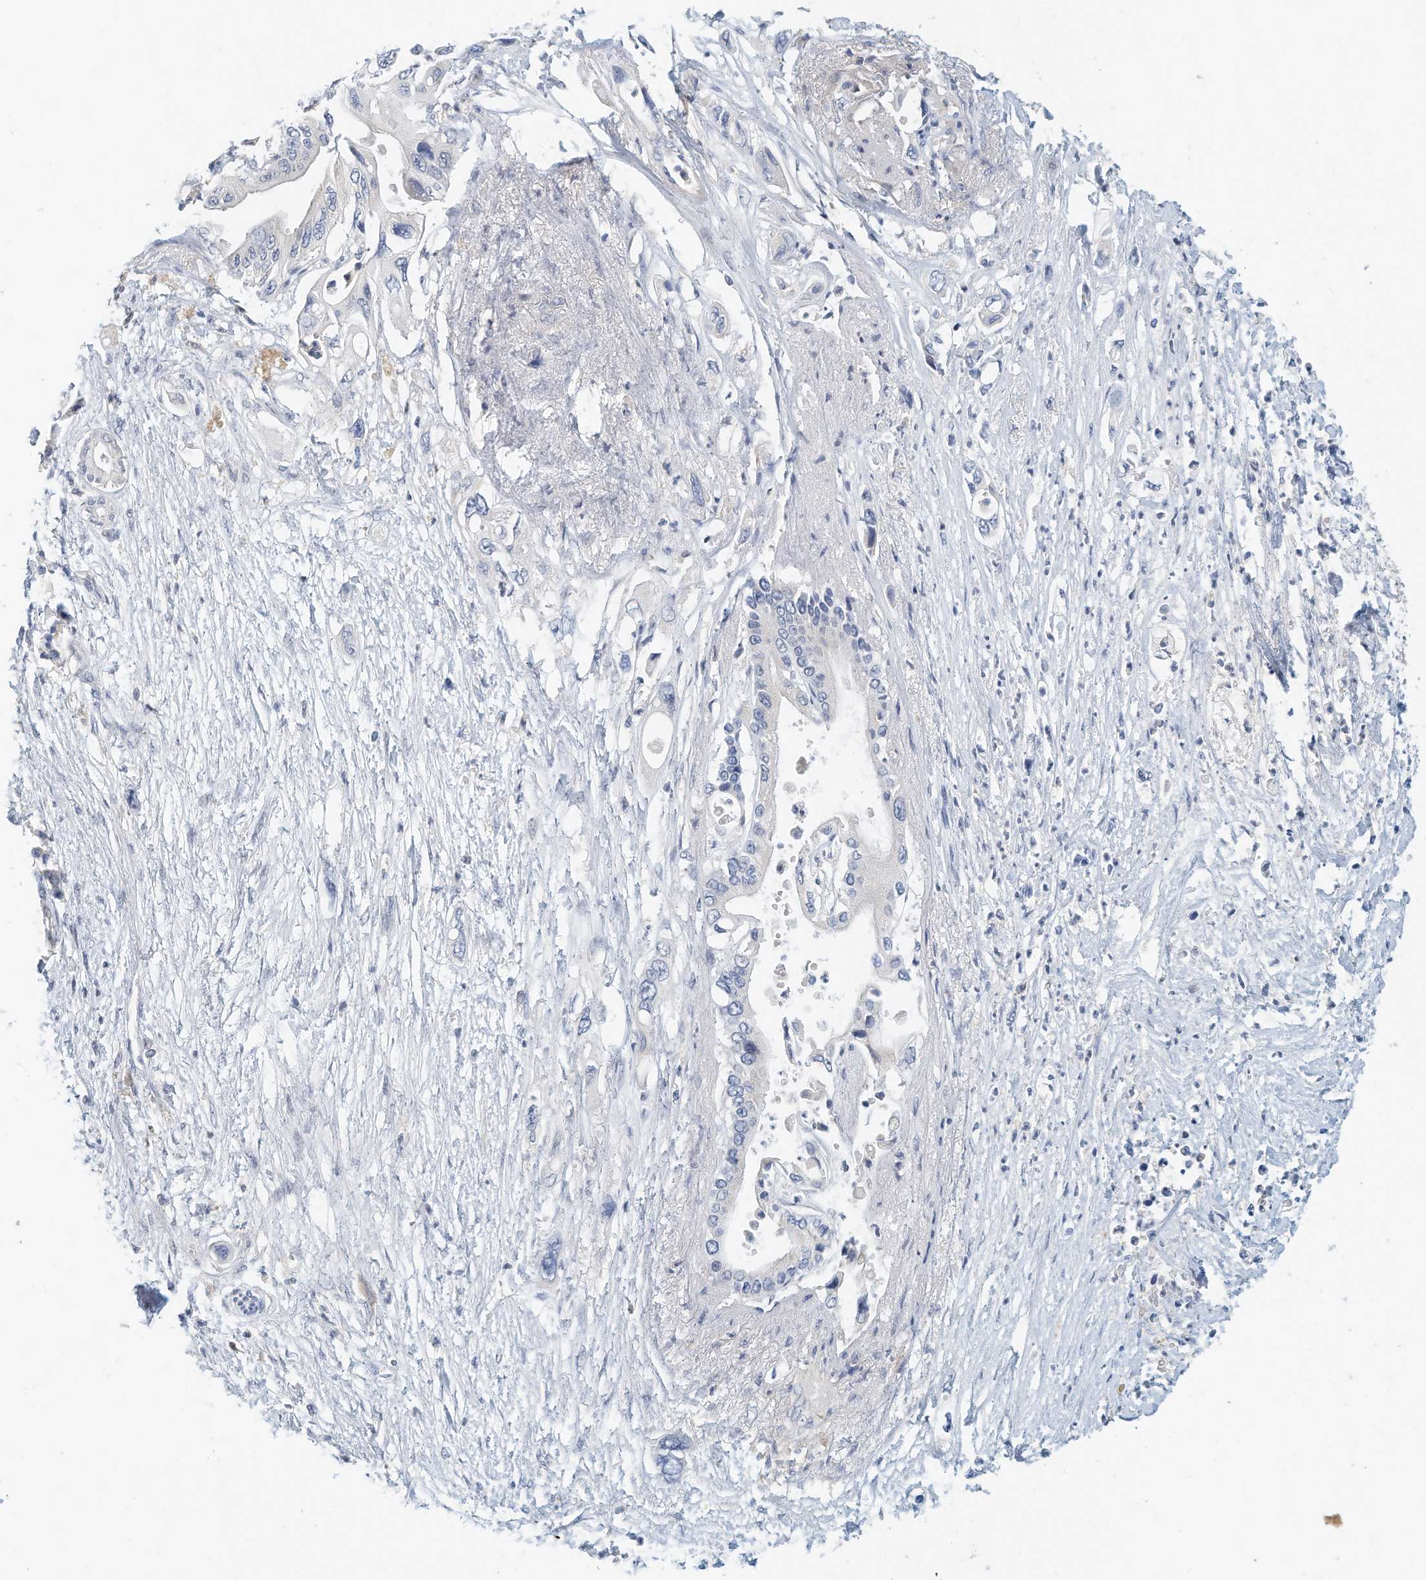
{"staining": {"intensity": "negative", "quantity": "none", "location": "none"}, "tissue": "pancreatic cancer", "cell_type": "Tumor cells", "image_type": "cancer", "snomed": [{"axis": "morphology", "description": "Adenocarcinoma, NOS"}, {"axis": "topography", "description": "Pancreas"}], "caption": "This is a histopathology image of IHC staining of pancreatic adenocarcinoma, which shows no expression in tumor cells.", "gene": "MICAL1", "patient": {"sex": "male", "age": 66}}